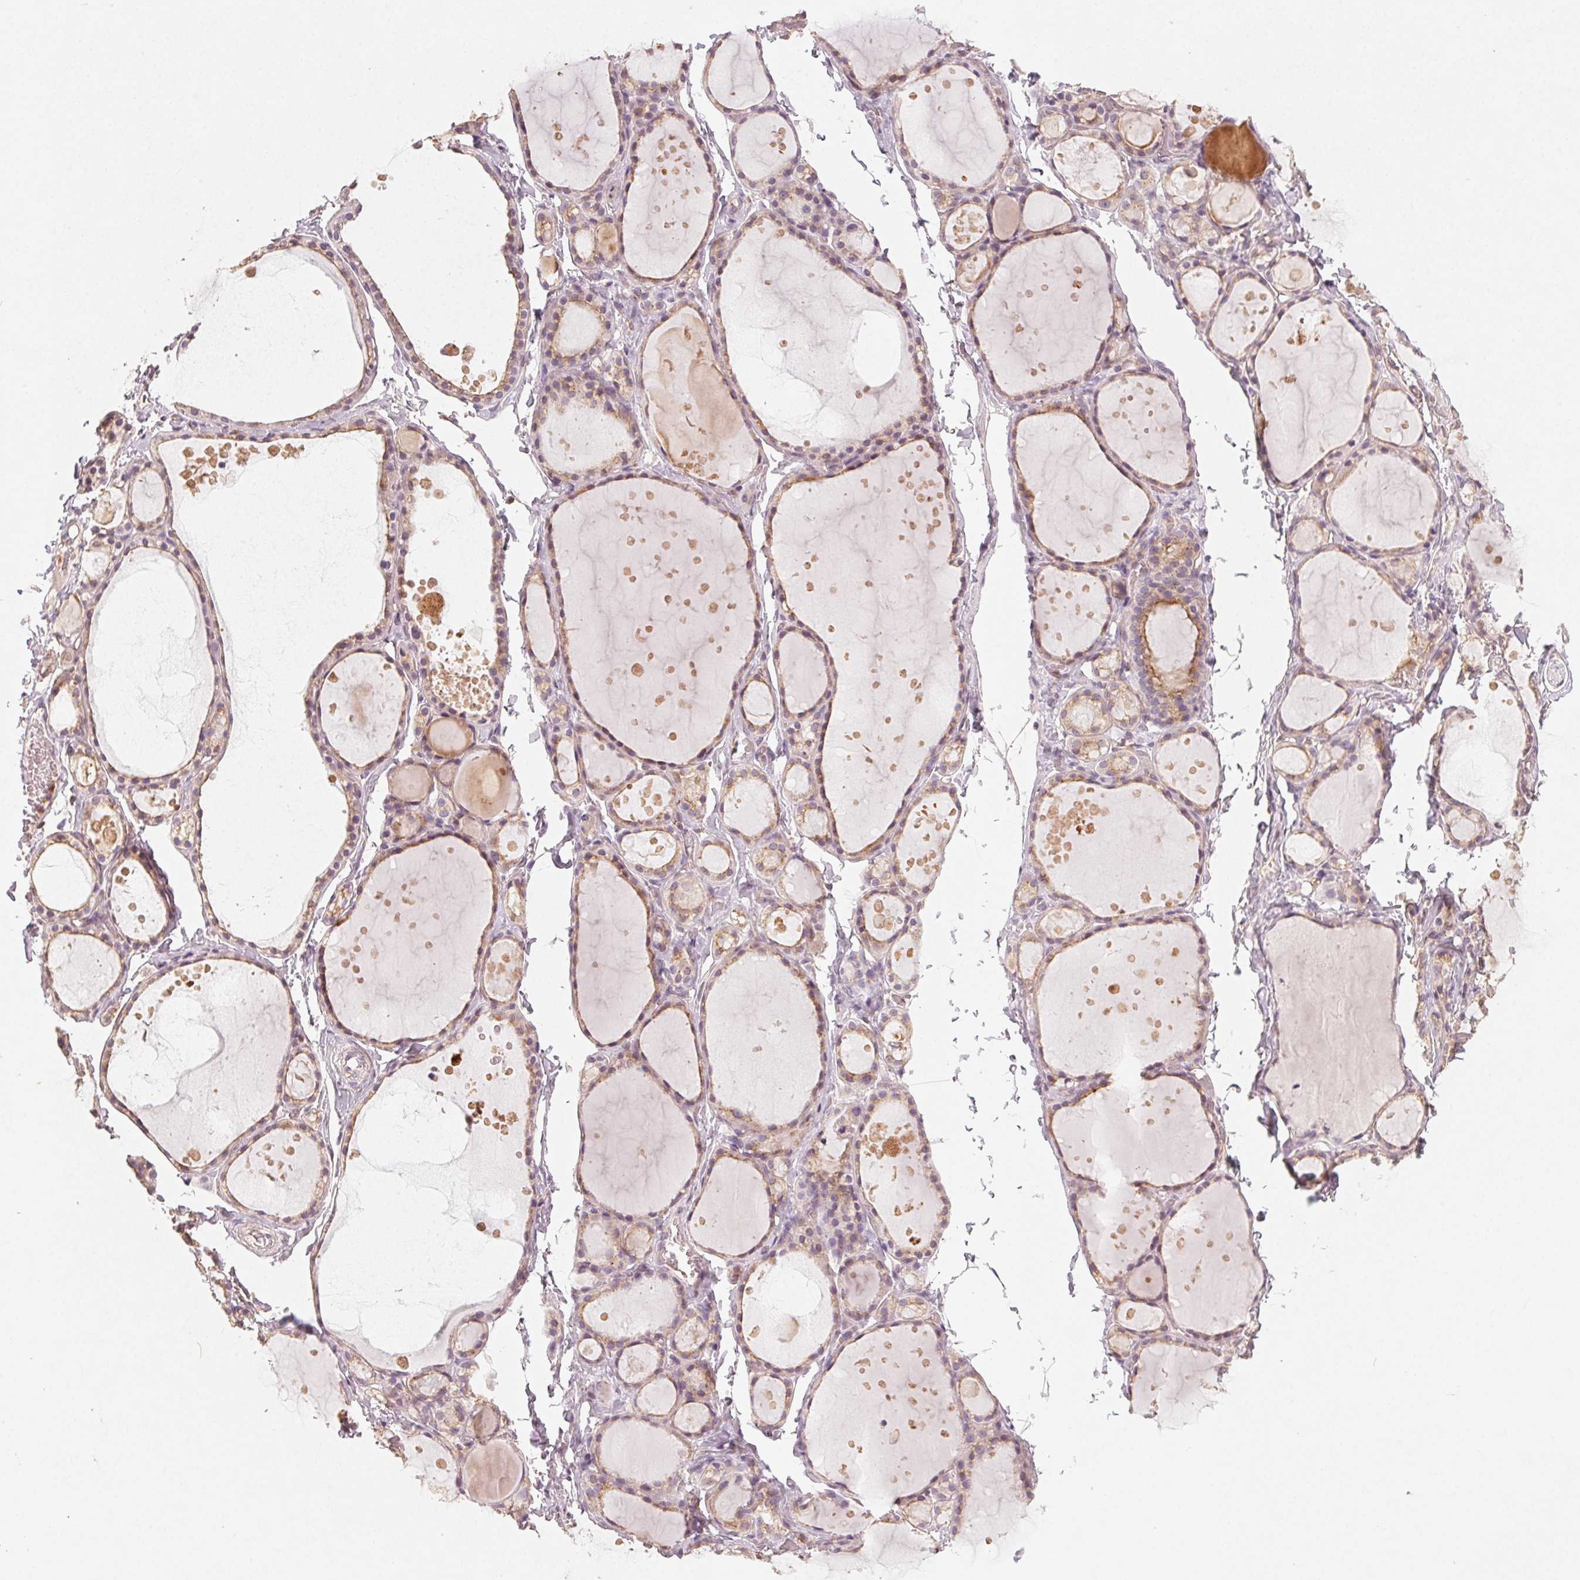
{"staining": {"intensity": "weak", "quantity": ">75%", "location": "cytoplasmic/membranous"}, "tissue": "thyroid gland", "cell_type": "Glandular cells", "image_type": "normal", "snomed": [{"axis": "morphology", "description": "Normal tissue, NOS"}, {"axis": "topography", "description": "Thyroid gland"}], "caption": "A brown stain labels weak cytoplasmic/membranous staining of a protein in glandular cells of normal thyroid gland.", "gene": "AP1S1", "patient": {"sex": "male", "age": 68}}